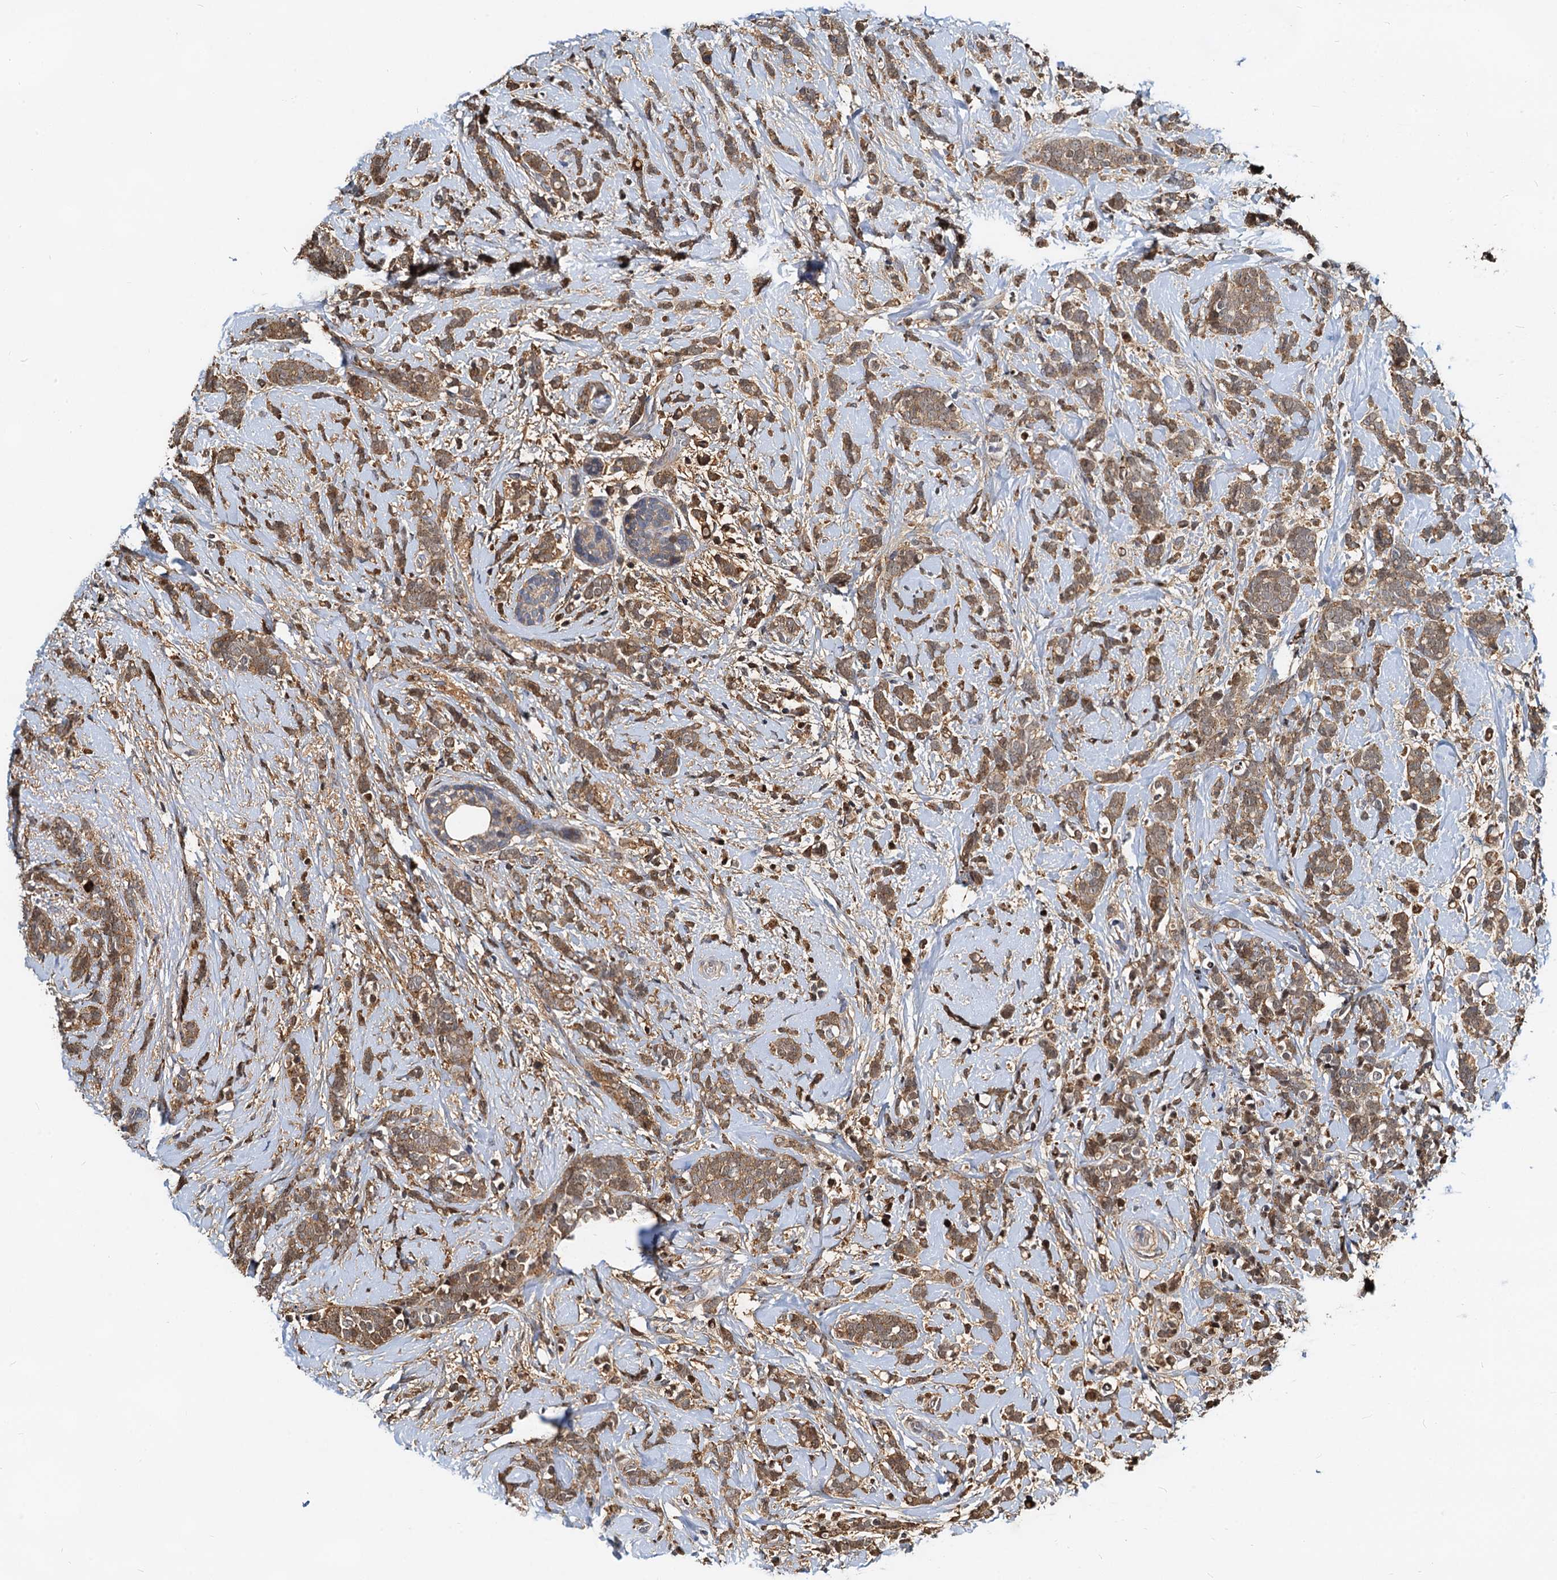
{"staining": {"intensity": "moderate", "quantity": ">75%", "location": "cytoplasmic/membranous"}, "tissue": "breast cancer", "cell_type": "Tumor cells", "image_type": "cancer", "snomed": [{"axis": "morphology", "description": "Lobular carcinoma"}, {"axis": "topography", "description": "Breast"}], "caption": "The immunohistochemical stain labels moderate cytoplasmic/membranous staining in tumor cells of breast lobular carcinoma tissue. (DAB = brown stain, brightfield microscopy at high magnification).", "gene": "PTGES3", "patient": {"sex": "female", "age": 58}}